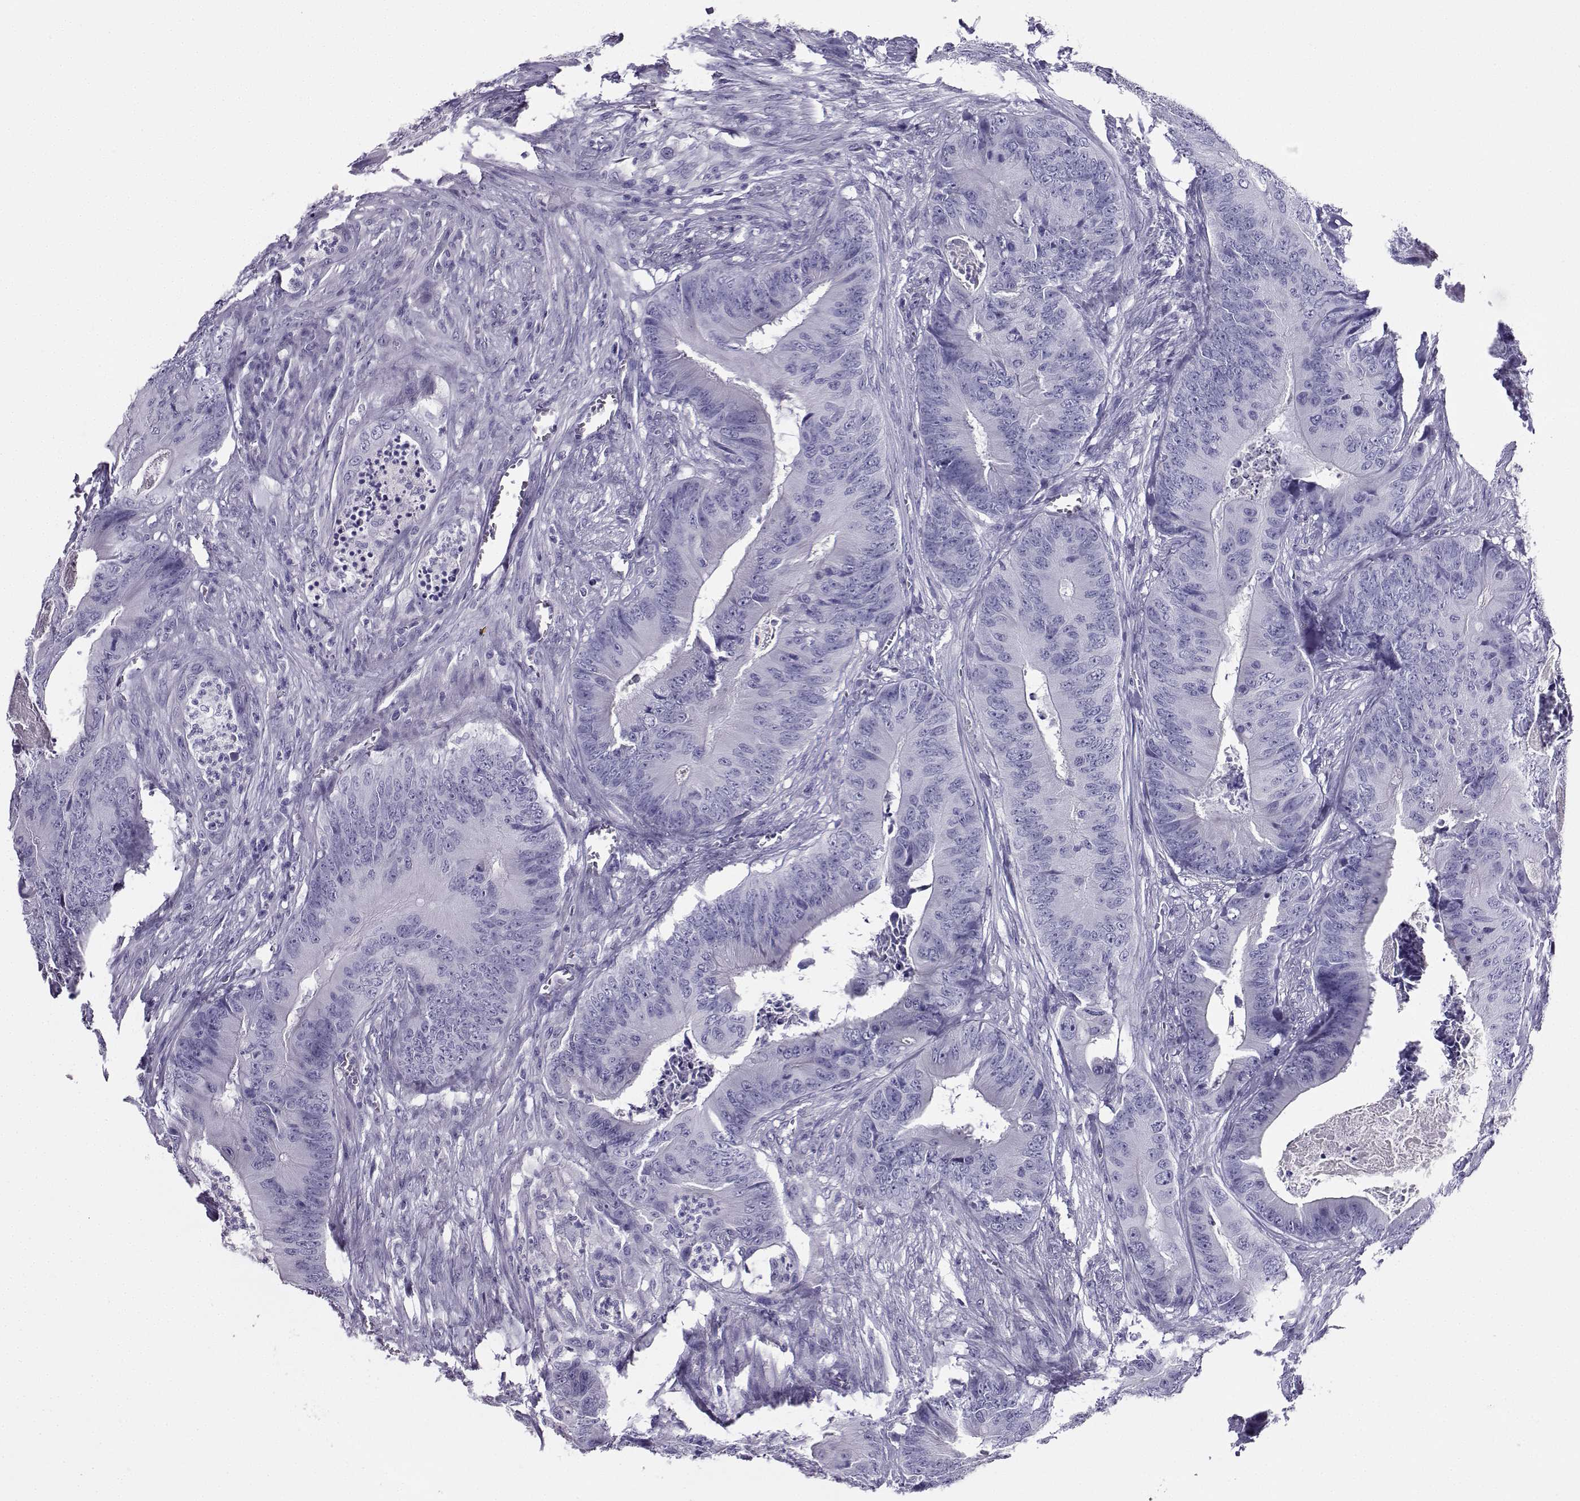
{"staining": {"intensity": "negative", "quantity": "none", "location": "none"}, "tissue": "colorectal cancer", "cell_type": "Tumor cells", "image_type": "cancer", "snomed": [{"axis": "morphology", "description": "Adenocarcinoma, NOS"}, {"axis": "topography", "description": "Colon"}], "caption": "Immunohistochemistry of human adenocarcinoma (colorectal) shows no positivity in tumor cells.", "gene": "CD109", "patient": {"sex": "male", "age": 84}}